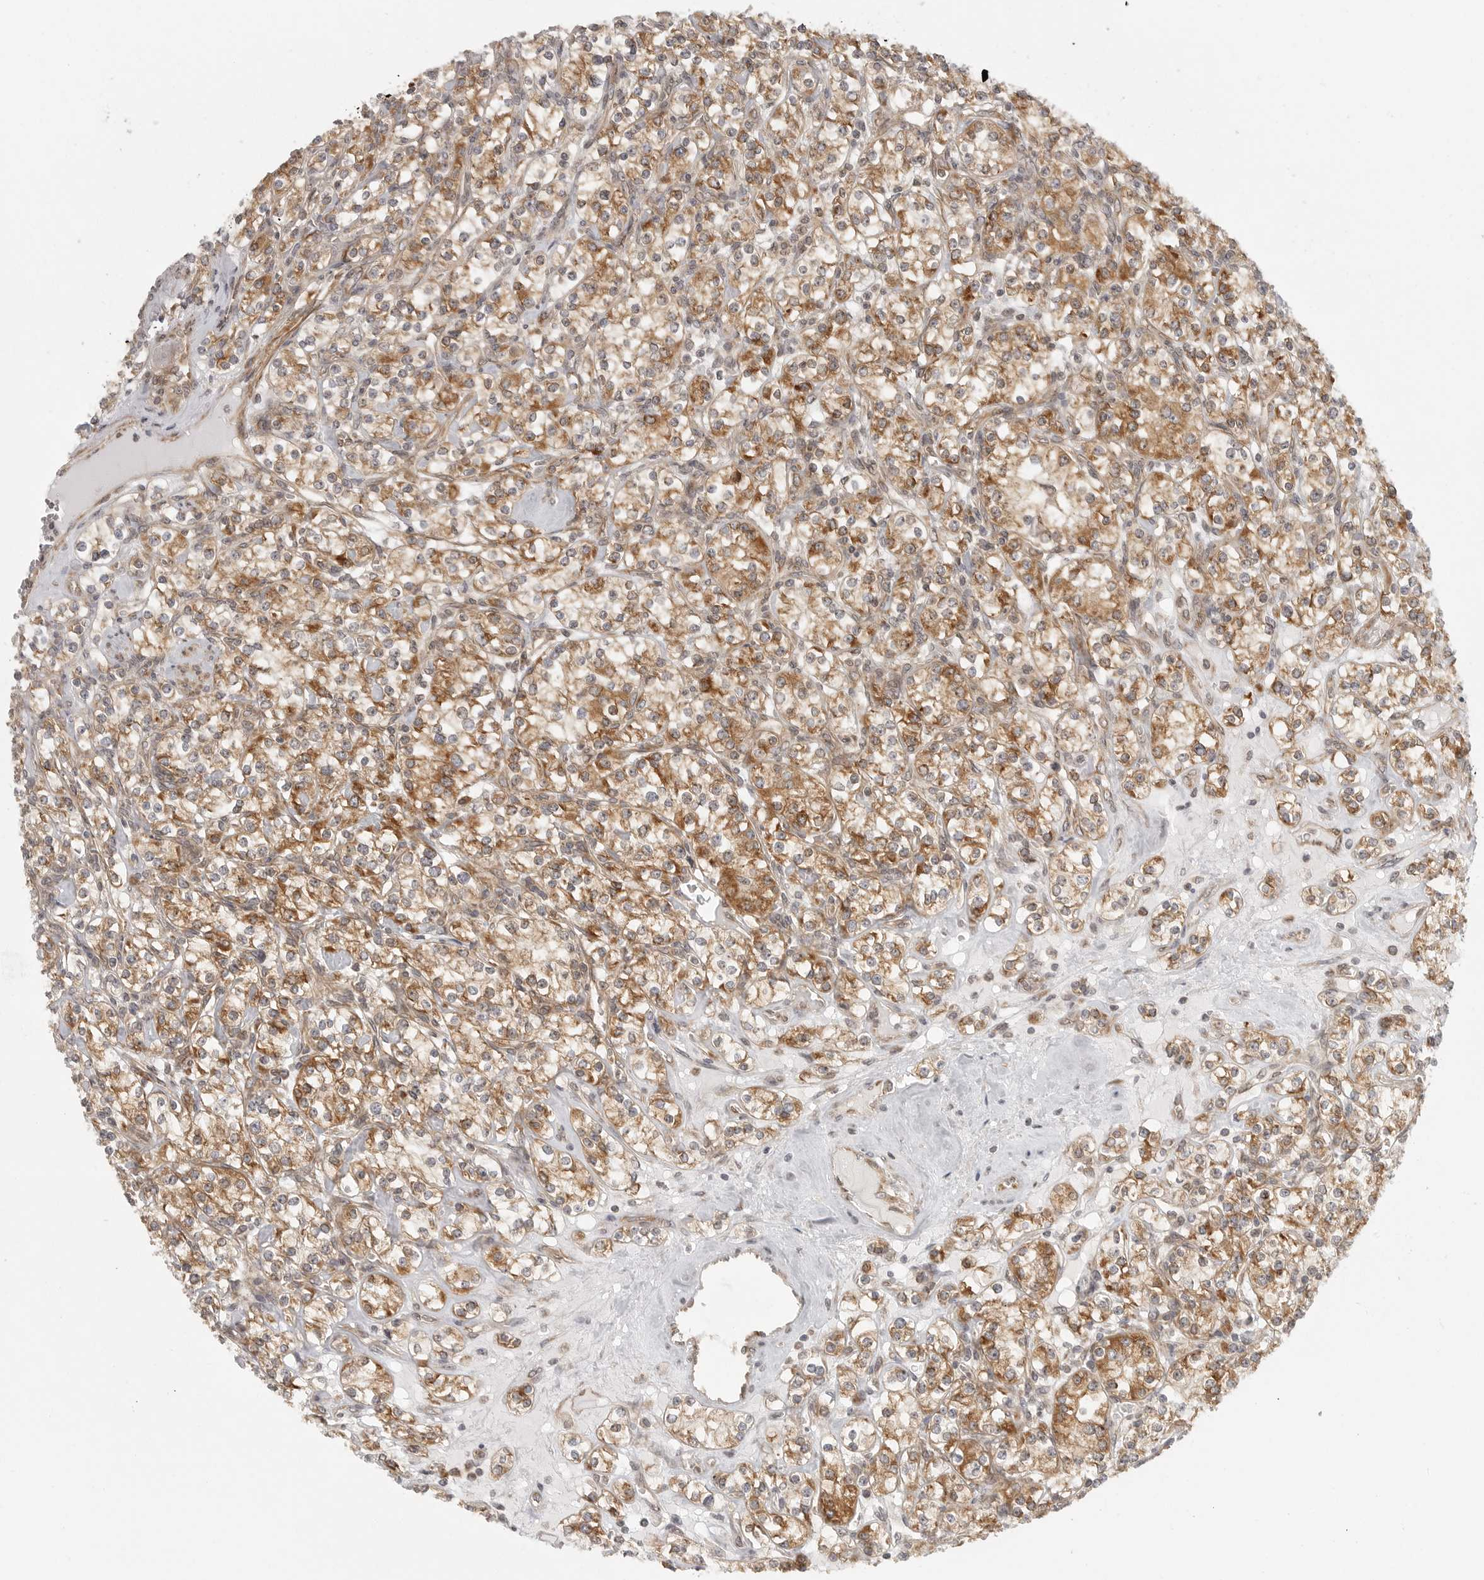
{"staining": {"intensity": "moderate", "quantity": ">75%", "location": "cytoplasmic/membranous"}, "tissue": "renal cancer", "cell_type": "Tumor cells", "image_type": "cancer", "snomed": [{"axis": "morphology", "description": "Adenocarcinoma, NOS"}, {"axis": "topography", "description": "Kidney"}], "caption": "Tumor cells demonstrate medium levels of moderate cytoplasmic/membranous expression in about >75% of cells in renal cancer. (Brightfield microscopy of DAB IHC at high magnification).", "gene": "CERS2", "patient": {"sex": "male", "age": 77}}